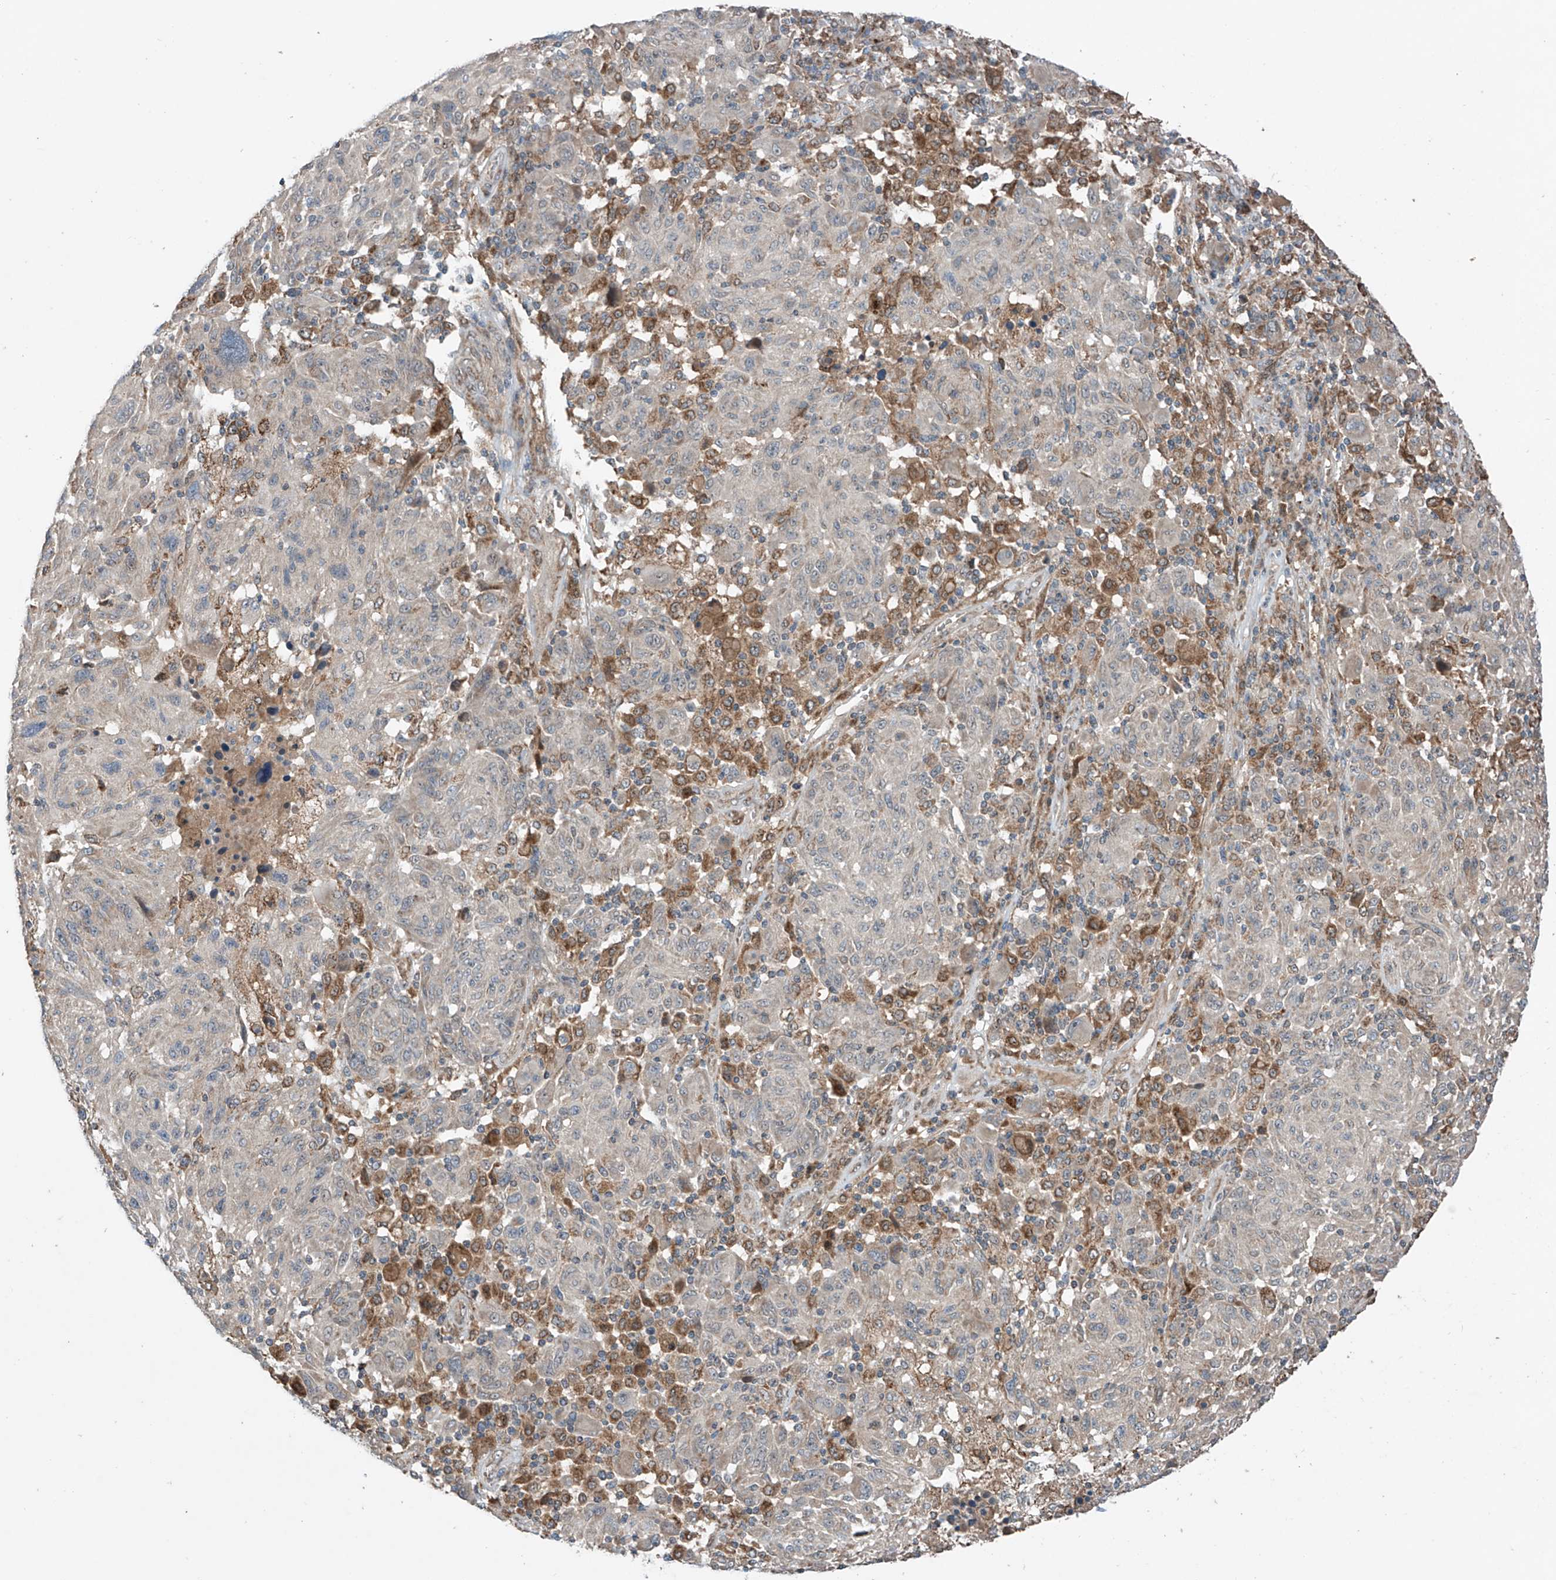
{"staining": {"intensity": "negative", "quantity": "none", "location": "none"}, "tissue": "melanoma", "cell_type": "Tumor cells", "image_type": "cancer", "snomed": [{"axis": "morphology", "description": "Malignant melanoma, NOS"}, {"axis": "topography", "description": "Skin"}], "caption": "A histopathology image of malignant melanoma stained for a protein reveals no brown staining in tumor cells.", "gene": "SAMD3", "patient": {"sex": "male", "age": 53}}